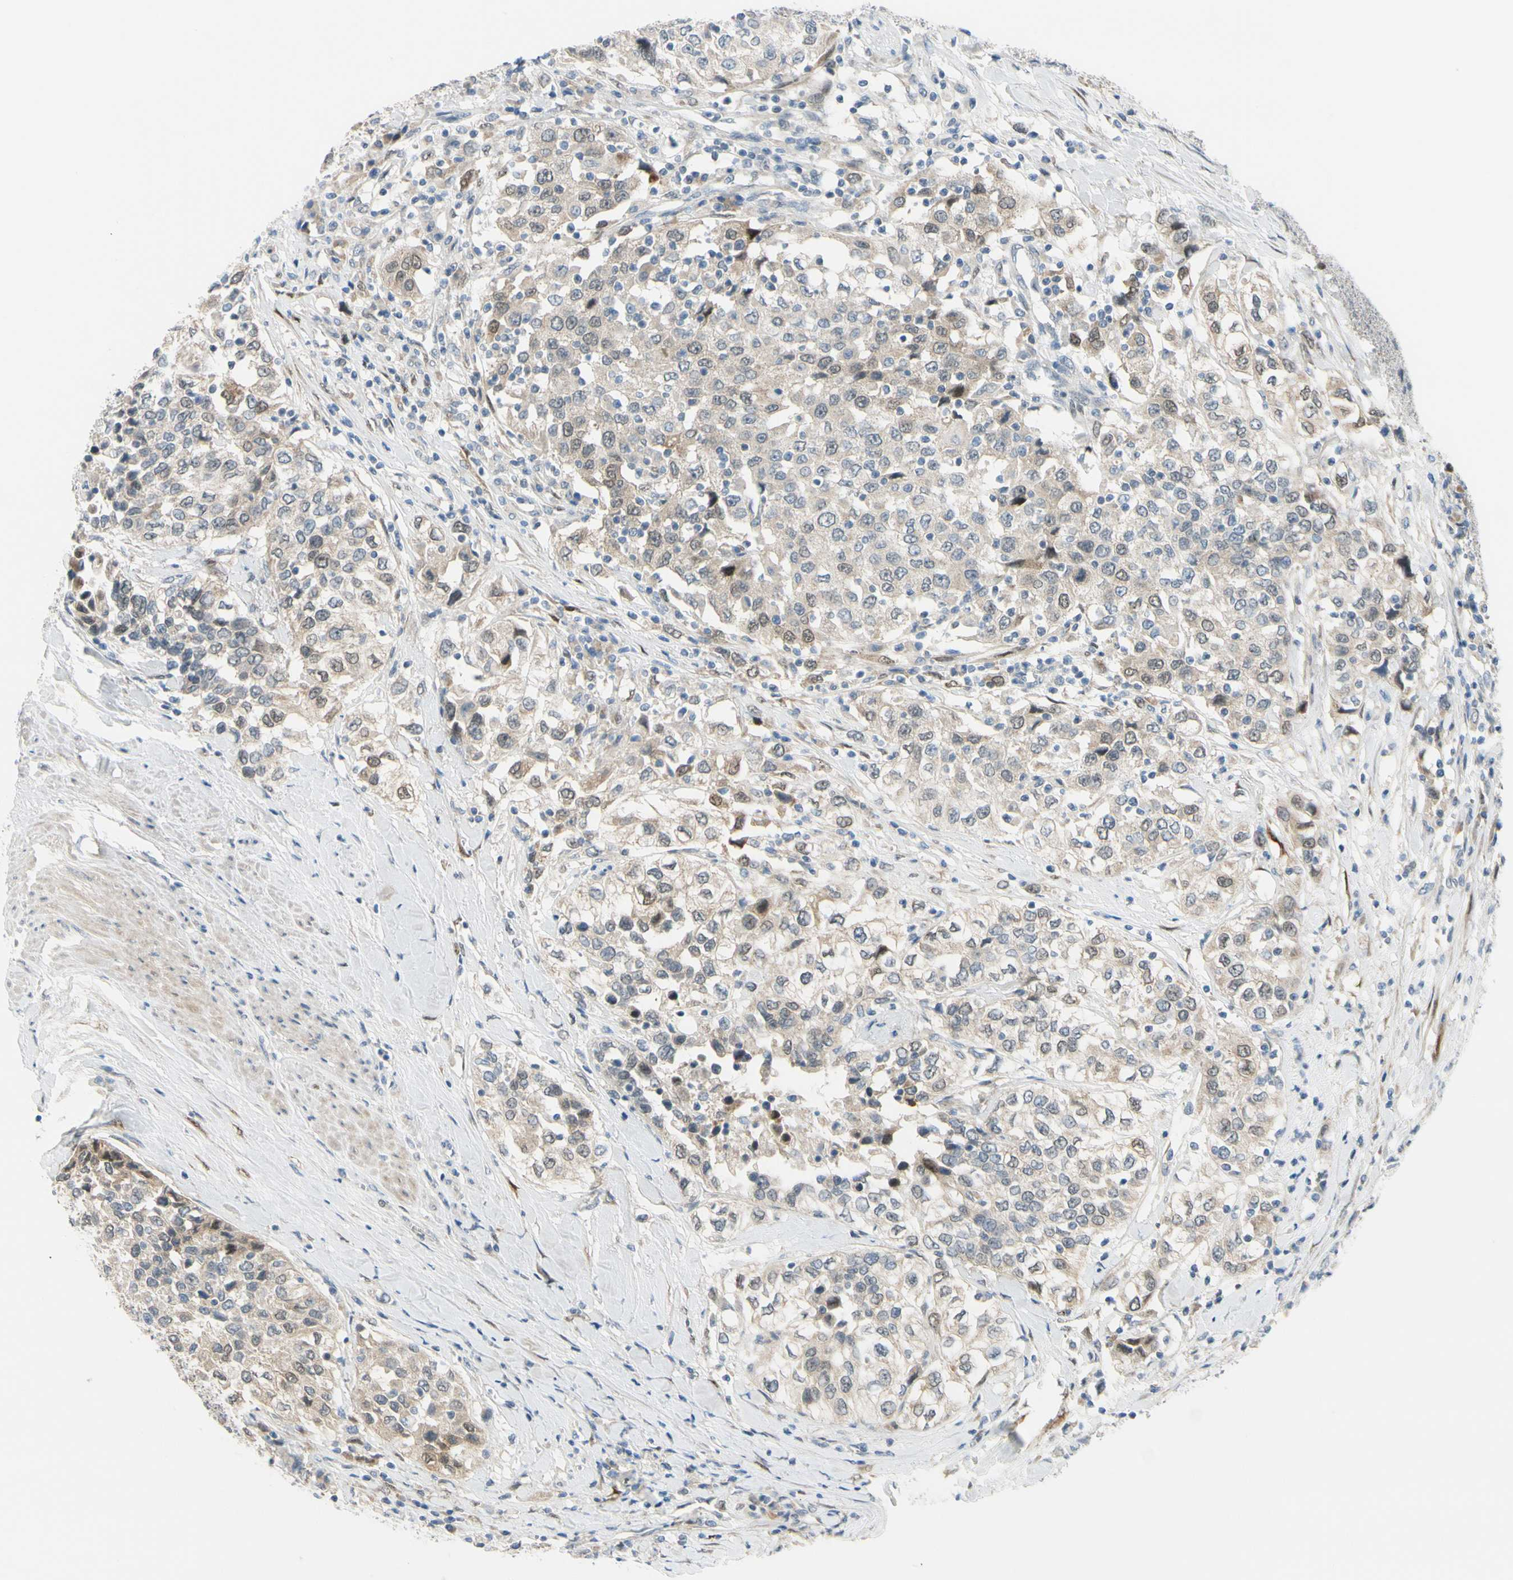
{"staining": {"intensity": "weak", "quantity": "25%-75%", "location": "cytoplasmic/membranous,nuclear"}, "tissue": "urothelial cancer", "cell_type": "Tumor cells", "image_type": "cancer", "snomed": [{"axis": "morphology", "description": "Urothelial carcinoma, High grade"}, {"axis": "topography", "description": "Urinary bladder"}], "caption": "Immunohistochemistry photomicrograph of human urothelial cancer stained for a protein (brown), which shows low levels of weak cytoplasmic/membranous and nuclear staining in approximately 25%-75% of tumor cells.", "gene": "FHL2", "patient": {"sex": "female", "age": 80}}